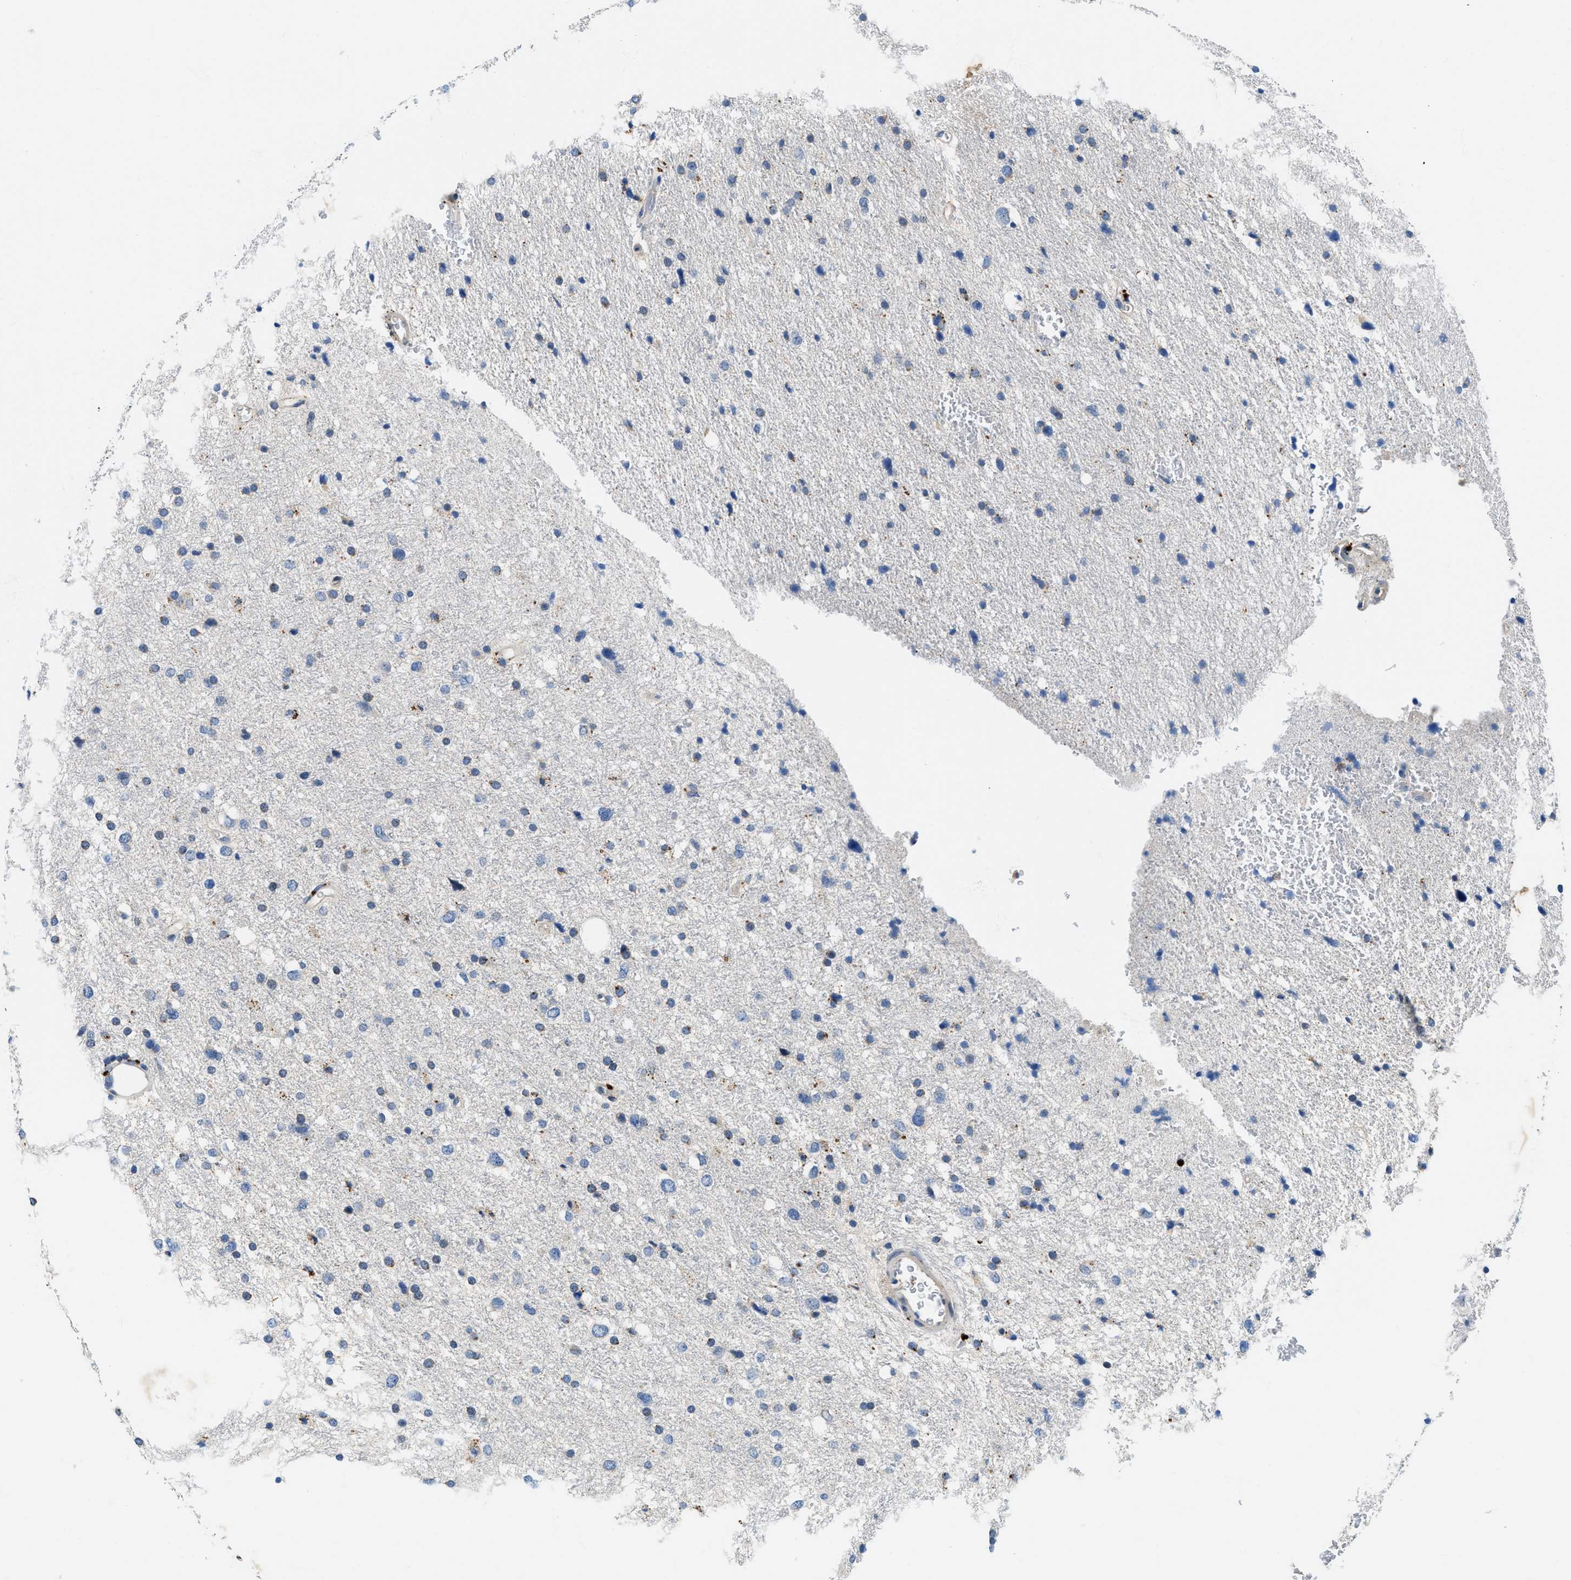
{"staining": {"intensity": "negative", "quantity": "none", "location": "none"}, "tissue": "glioma", "cell_type": "Tumor cells", "image_type": "cancer", "snomed": [{"axis": "morphology", "description": "Glioma, malignant, Low grade"}, {"axis": "topography", "description": "Brain"}], "caption": "DAB (3,3'-diaminobenzidine) immunohistochemical staining of human glioma reveals no significant staining in tumor cells.", "gene": "ADGRE3", "patient": {"sex": "female", "age": 37}}